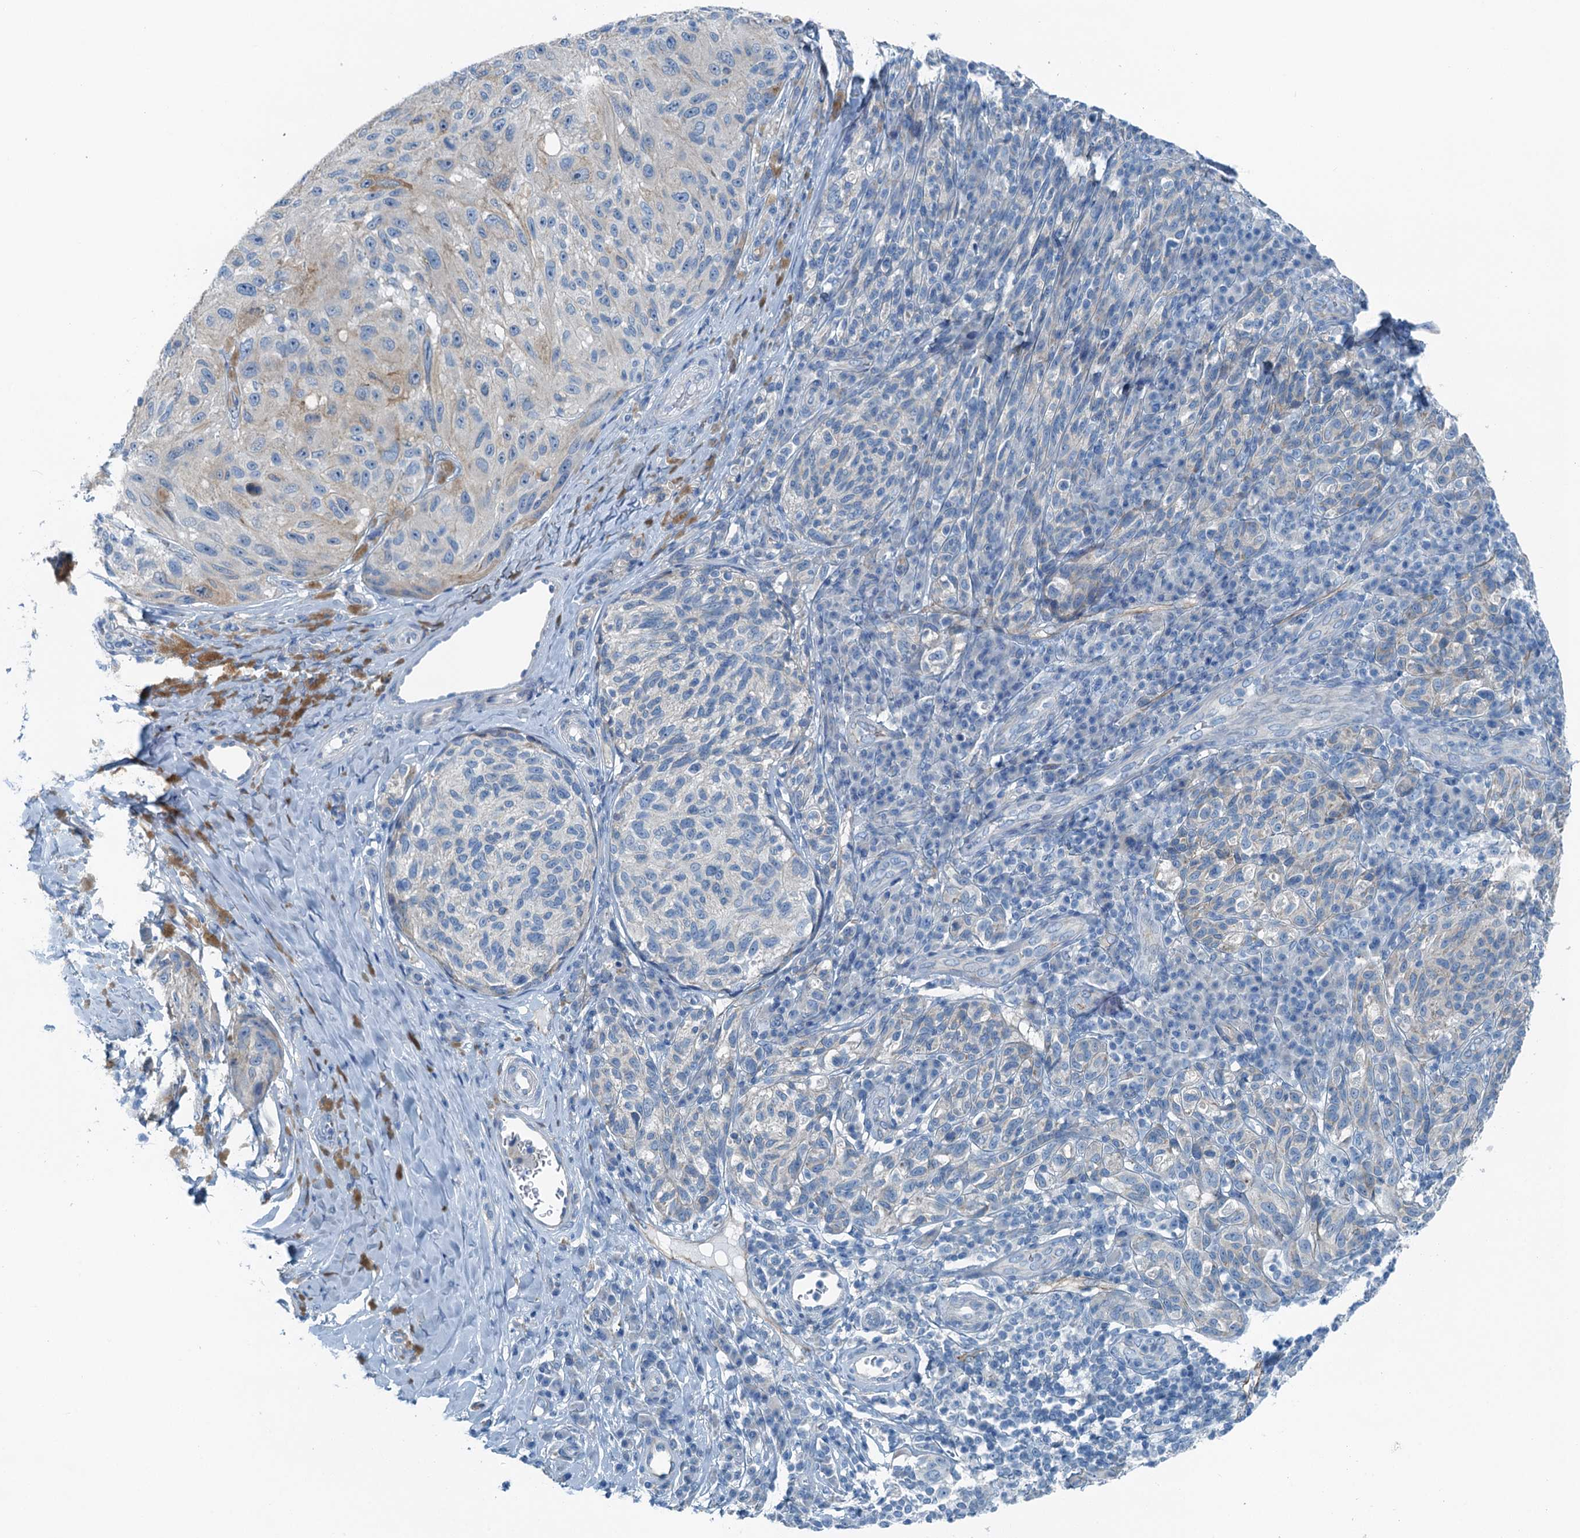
{"staining": {"intensity": "negative", "quantity": "none", "location": "none"}, "tissue": "melanoma", "cell_type": "Tumor cells", "image_type": "cancer", "snomed": [{"axis": "morphology", "description": "Malignant melanoma, NOS"}, {"axis": "topography", "description": "Skin"}], "caption": "Melanoma was stained to show a protein in brown. There is no significant positivity in tumor cells.", "gene": "TMOD2", "patient": {"sex": "female", "age": 73}}